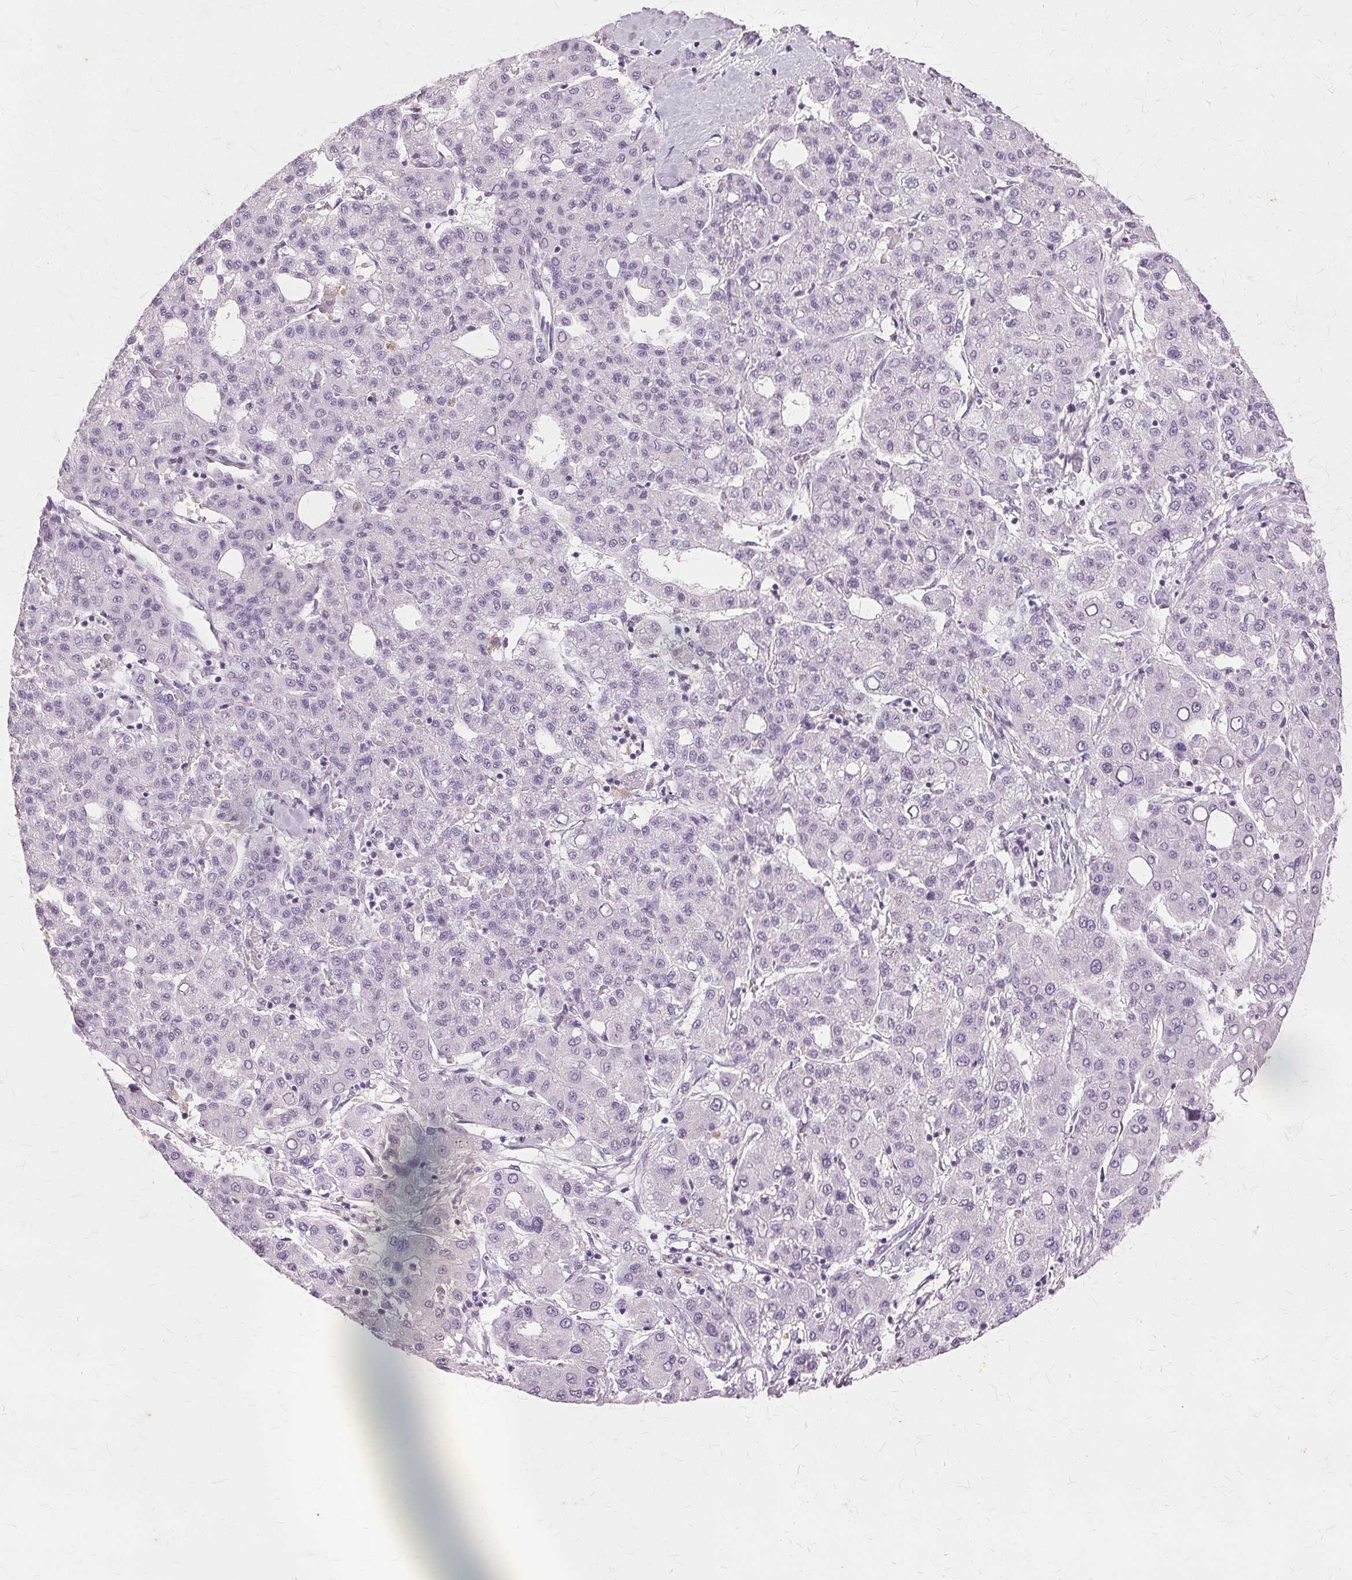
{"staining": {"intensity": "negative", "quantity": "none", "location": "none"}, "tissue": "liver cancer", "cell_type": "Tumor cells", "image_type": "cancer", "snomed": [{"axis": "morphology", "description": "Carcinoma, Hepatocellular, NOS"}, {"axis": "topography", "description": "Liver"}], "caption": "Immunohistochemistry histopathology image of neoplastic tissue: hepatocellular carcinoma (liver) stained with DAB exhibits no significant protein positivity in tumor cells.", "gene": "SLC45A3", "patient": {"sex": "male", "age": 65}}